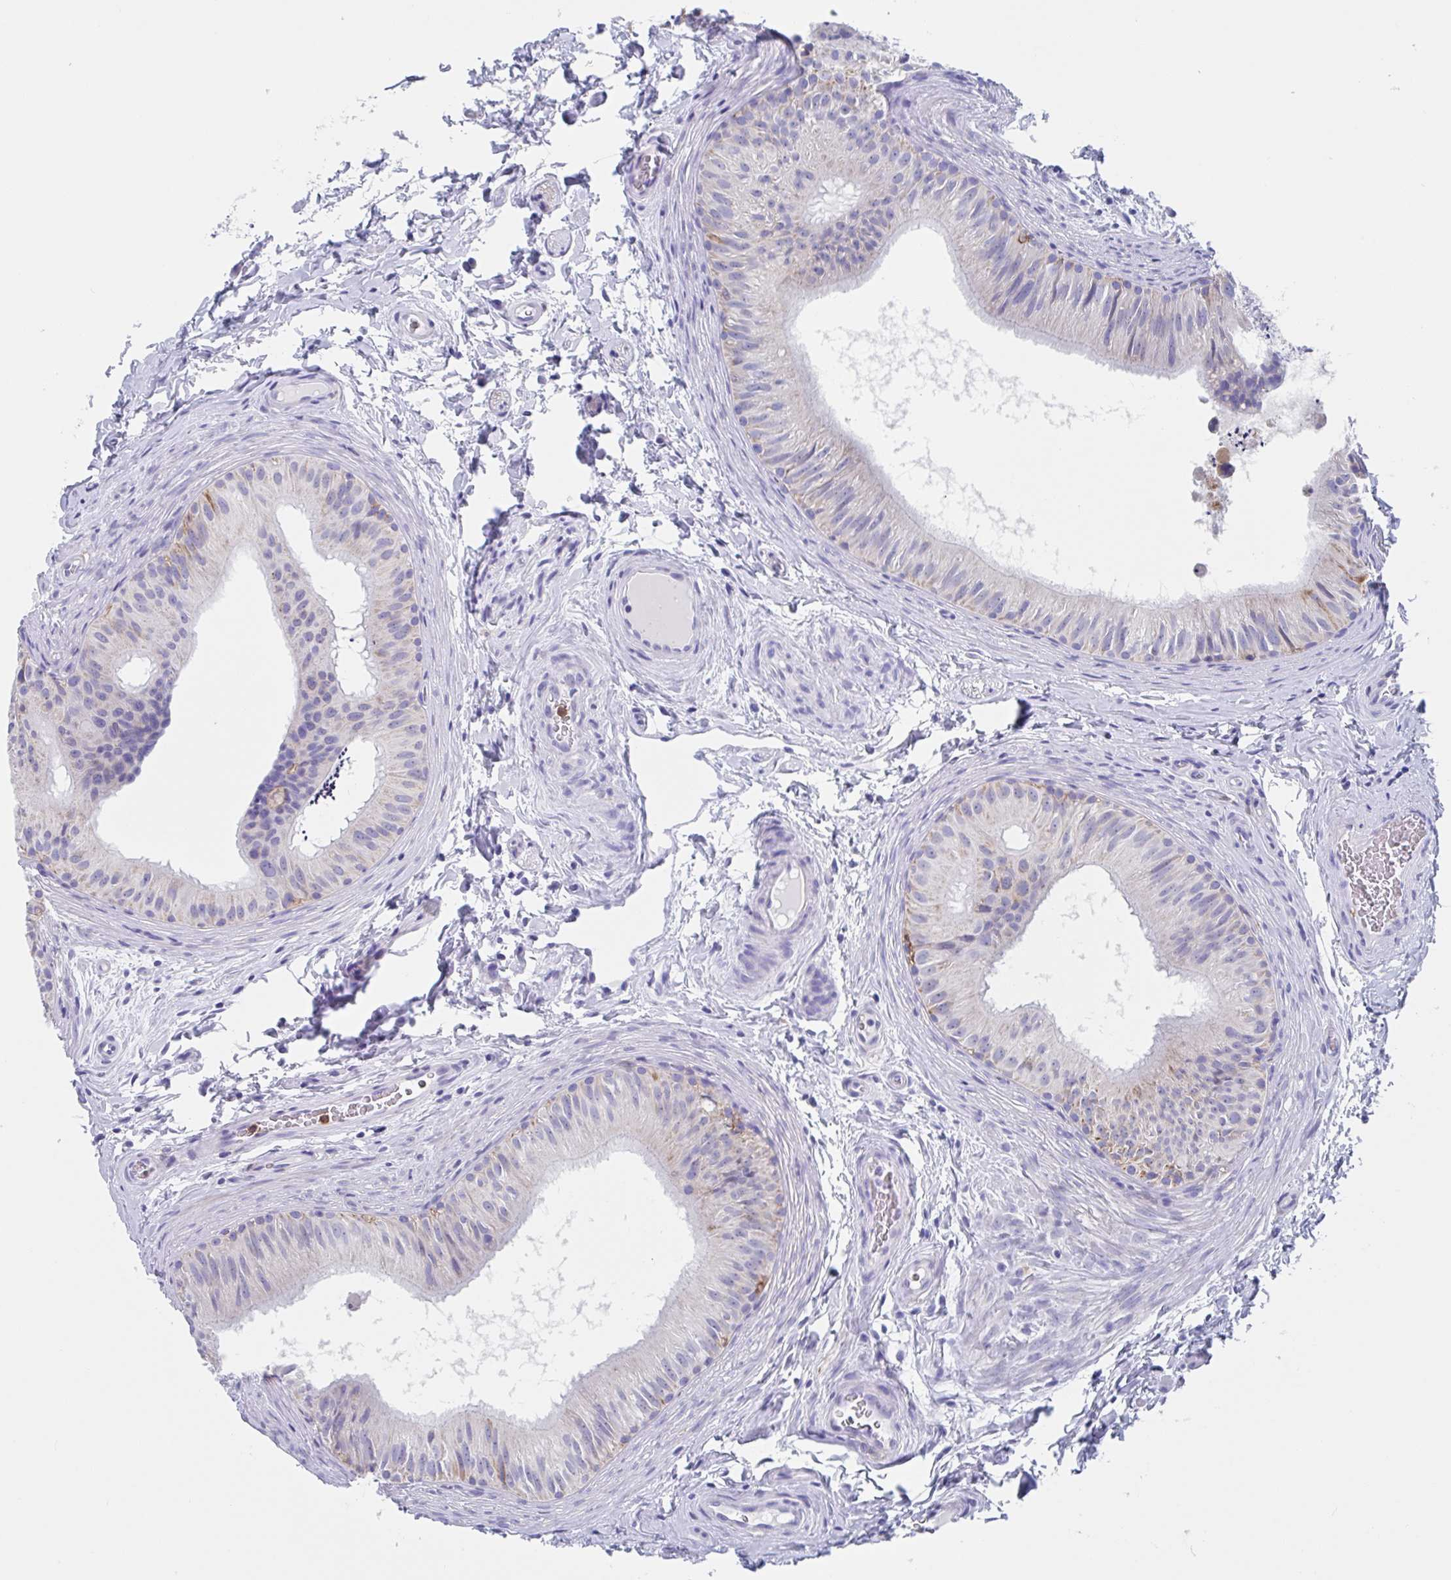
{"staining": {"intensity": "moderate", "quantity": "<25%", "location": "cytoplasmic/membranous"}, "tissue": "epididymis", "cell_type": "Glandular cells", "image_type": "normal", "snomed": [{"axis": "morphology", "description": "Normal tissue, NOS"}, {"axis": "topography", "description": "Epididymis"}], "caption": "An IHC image of normal tissue is shown. Protein staining in brown shows moderate cytoplasmic/membranous positivity in epididymis within glandular cells. (DAB IHC with brightfield microscopy, high magnification).", "gene": "FCGR3A", "patient": {"sex": "male", "age": 24}}